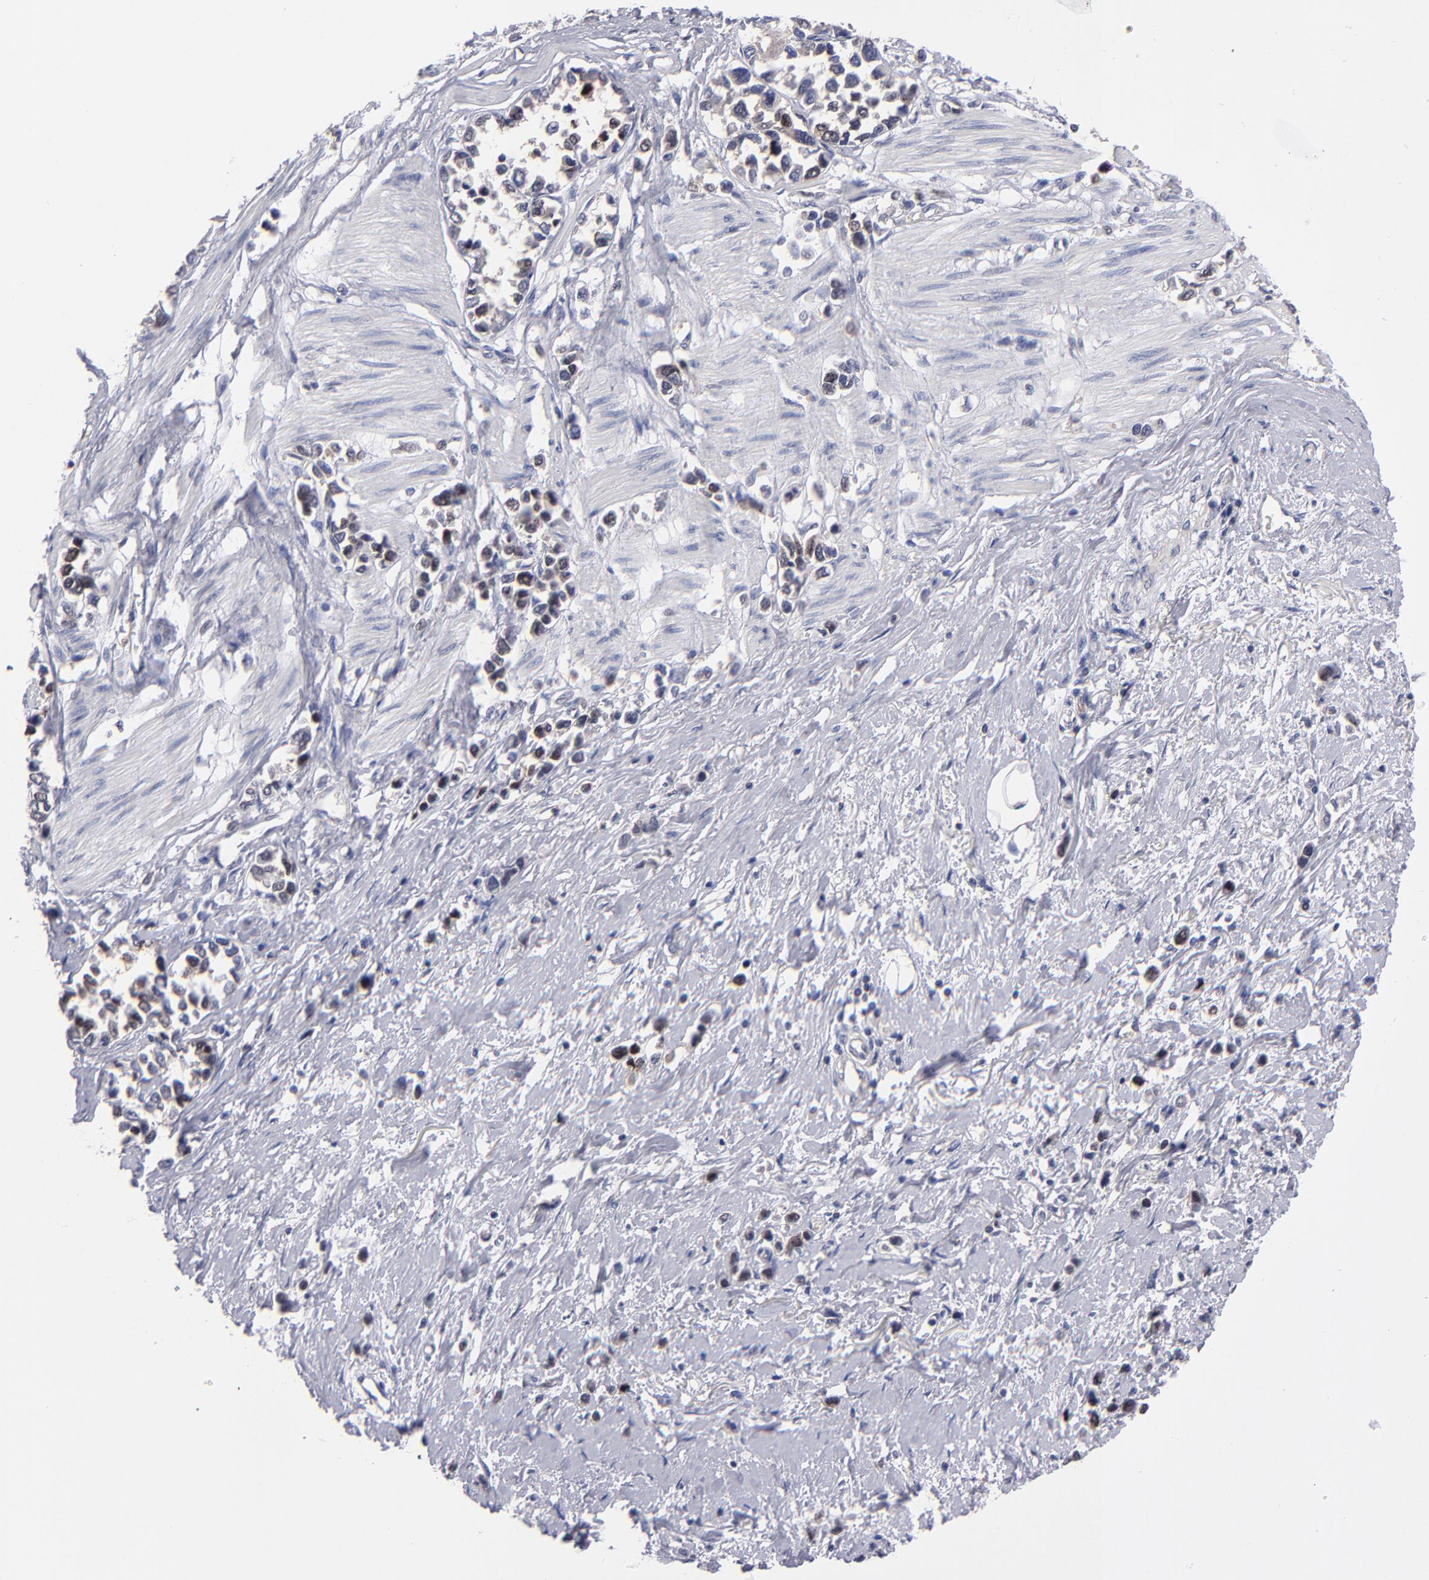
{"staining": {"intensity": "weak", "quantity": ">75%", "location": "cytoplasmic/membranous"}, "tissue": "stomach cancer", "cell_type": "Tumor cells", "image_type": "cancer", "snomed": [{"axis": "morphology", "description": "Adenocarcinoma, NOS"}, {"axis": "topography", "description": "Stomach, upper"}], "caption": "Immunohistochemical staining of human stomach adenocarcinoma shows low levels of weak cytoplasmic/membranous staining in approximately >75% of tumor cells.", "gene": "EIF3L", "patient": {"sex": "male", "age": 76}}